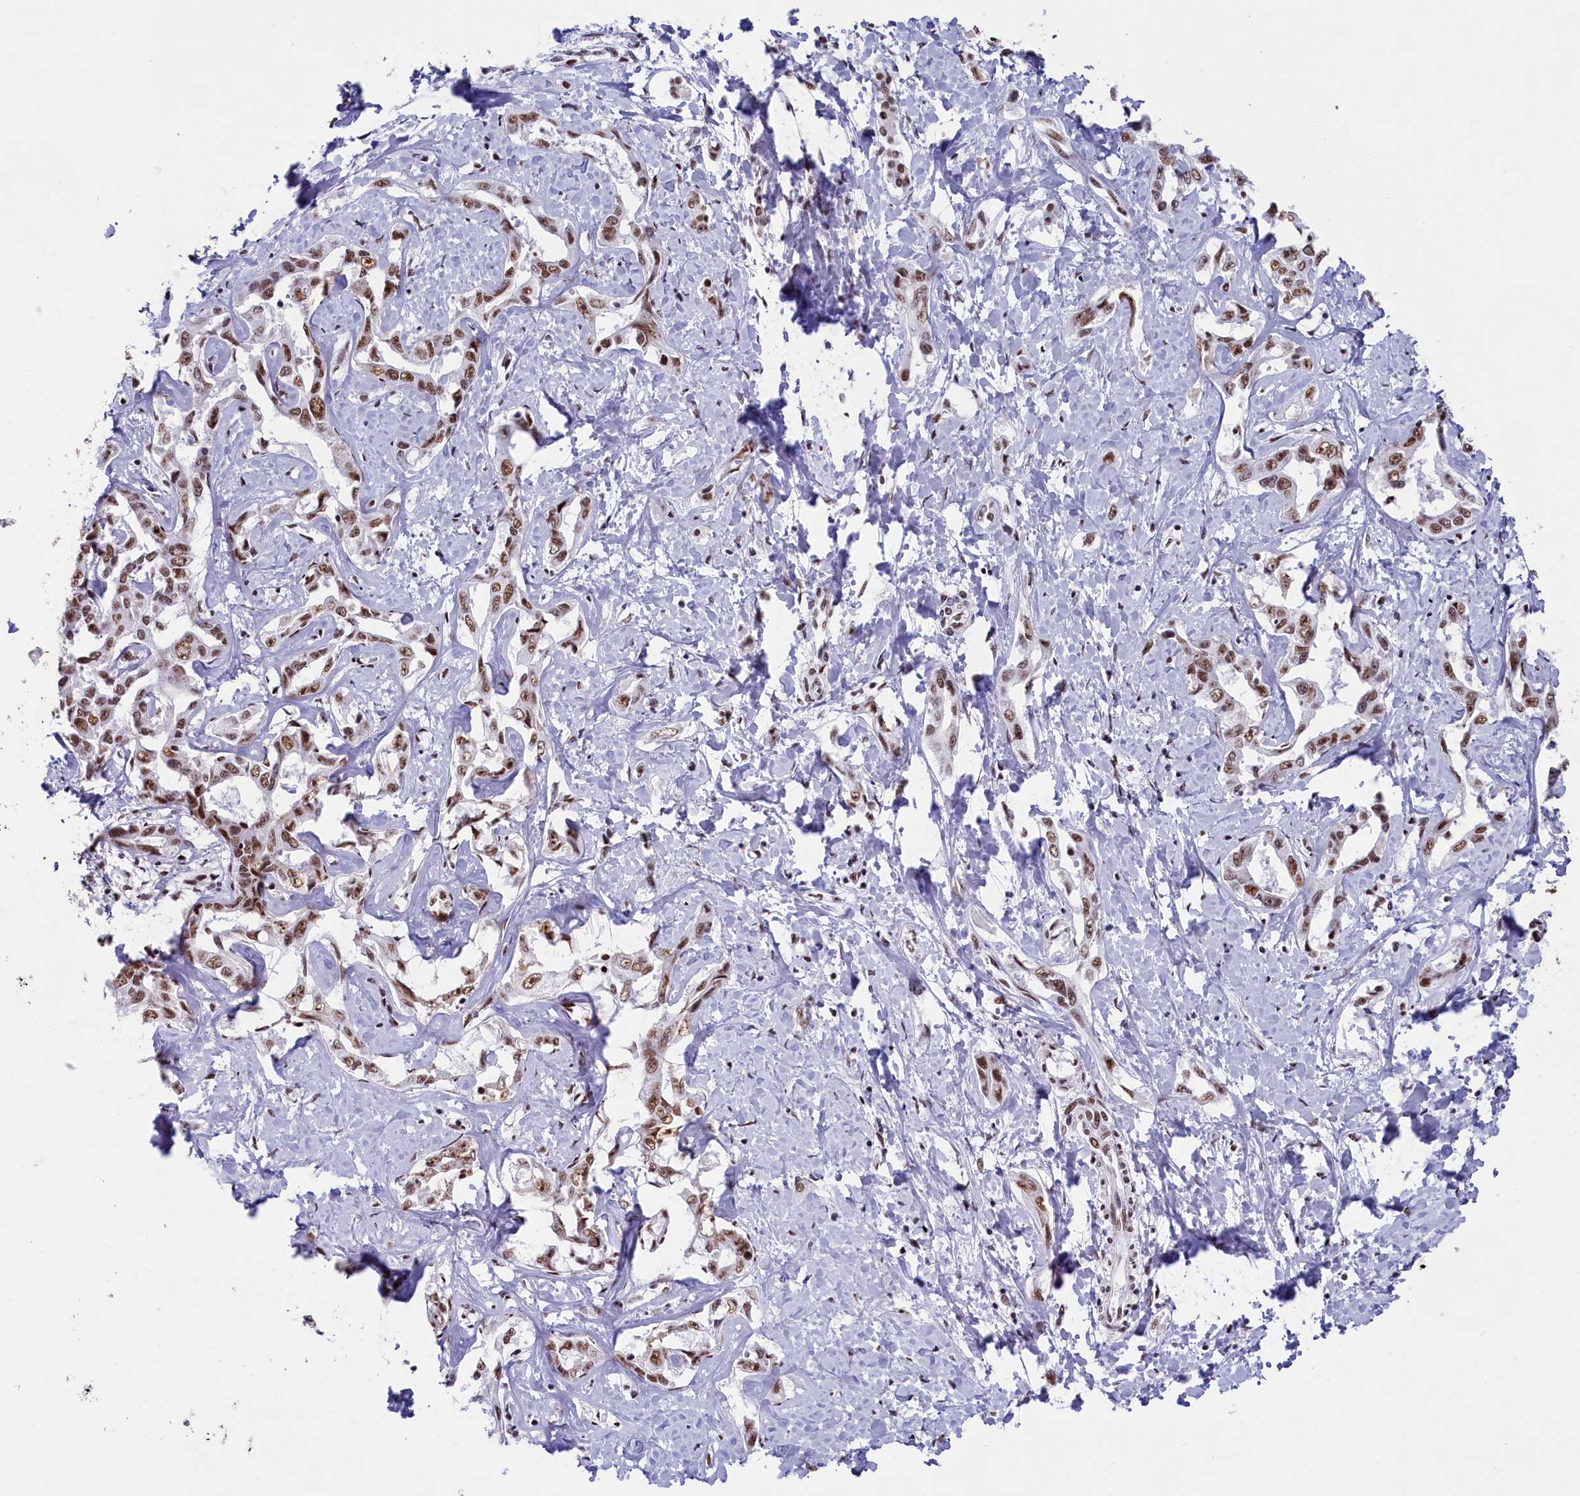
{"staining": {"intensity": "moderate", "quantity": ">75%", "location": "nuclear"}, "tissue": "liver cancer", "cell_type": "Tumor cells", "image_type": "cancer", "snomed": [{"axis": "morphology", "description": "Cholangiocarcinoma"}, {"axis": "topography", "description": "Liver"}], "caption": "Liver cancer stained with a protein marker displays moderate staining in tumor cells.", "gene": "SNRNP70", "patient": {"sex": "male", "age": 59}}